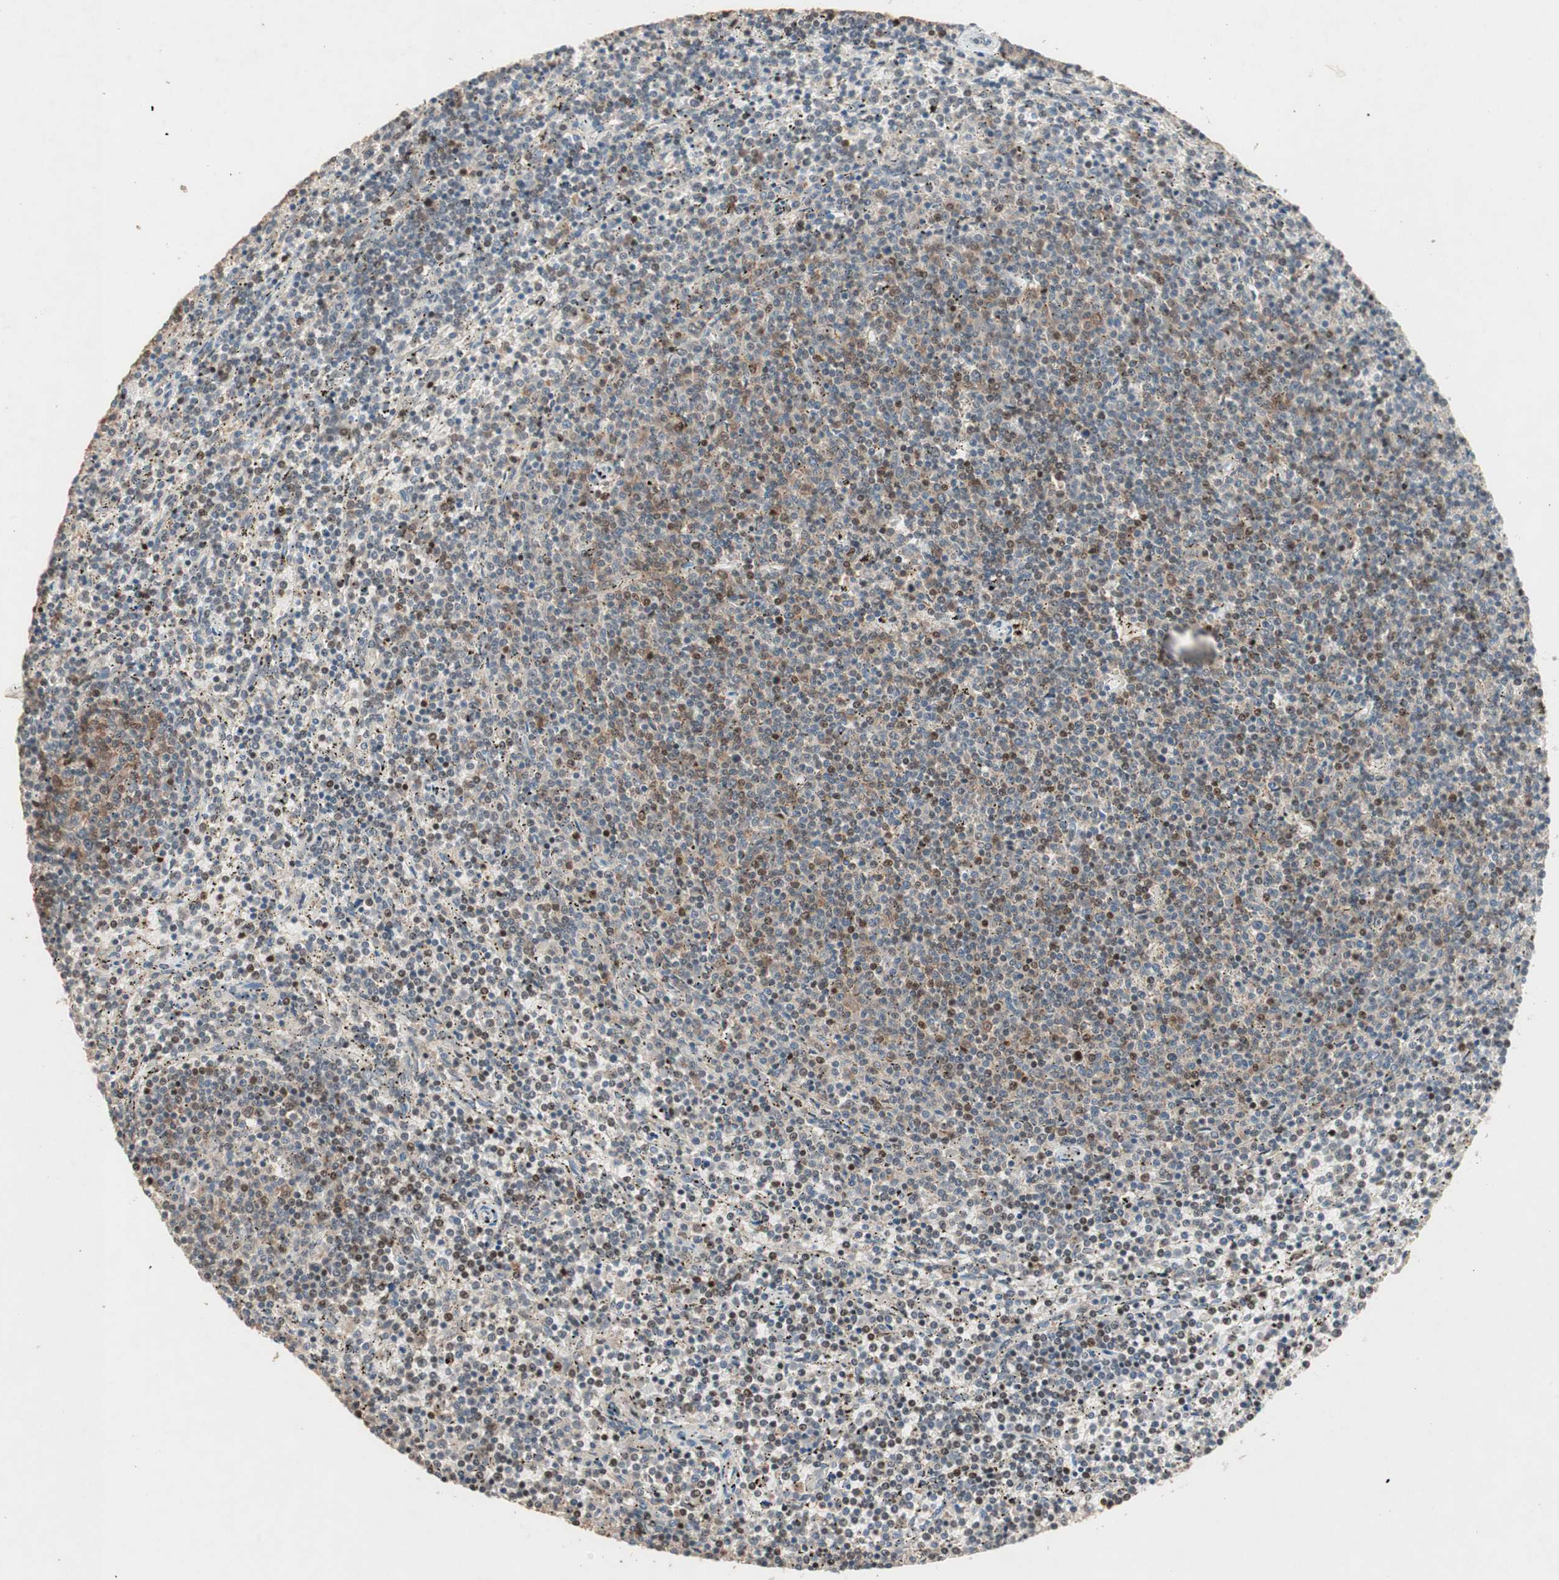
{"staining": {"intensity": "moderate", "quantity": "25%-75%", "location": "cytoplasmic/membranous,nuclear"}, "tissue": "lymphoma", "cell_type": "Tumor cells", "image_type": "cancer", "snomed": [{"axis": "morphology", "description": "Malignant lymphoma, non-Hodgkin's type, Low grade"}, {"axis": "topography", "description": "Spleen"}], "caption": "An IHC micrograph of tumor tissue is shown. Protein staining in brown shows moderate cytoplasmic/membranous and nuclear positivity in lymphoma within tumor cells.", "gene": "GART", "patient": {"sex": "female", "age": 50}}